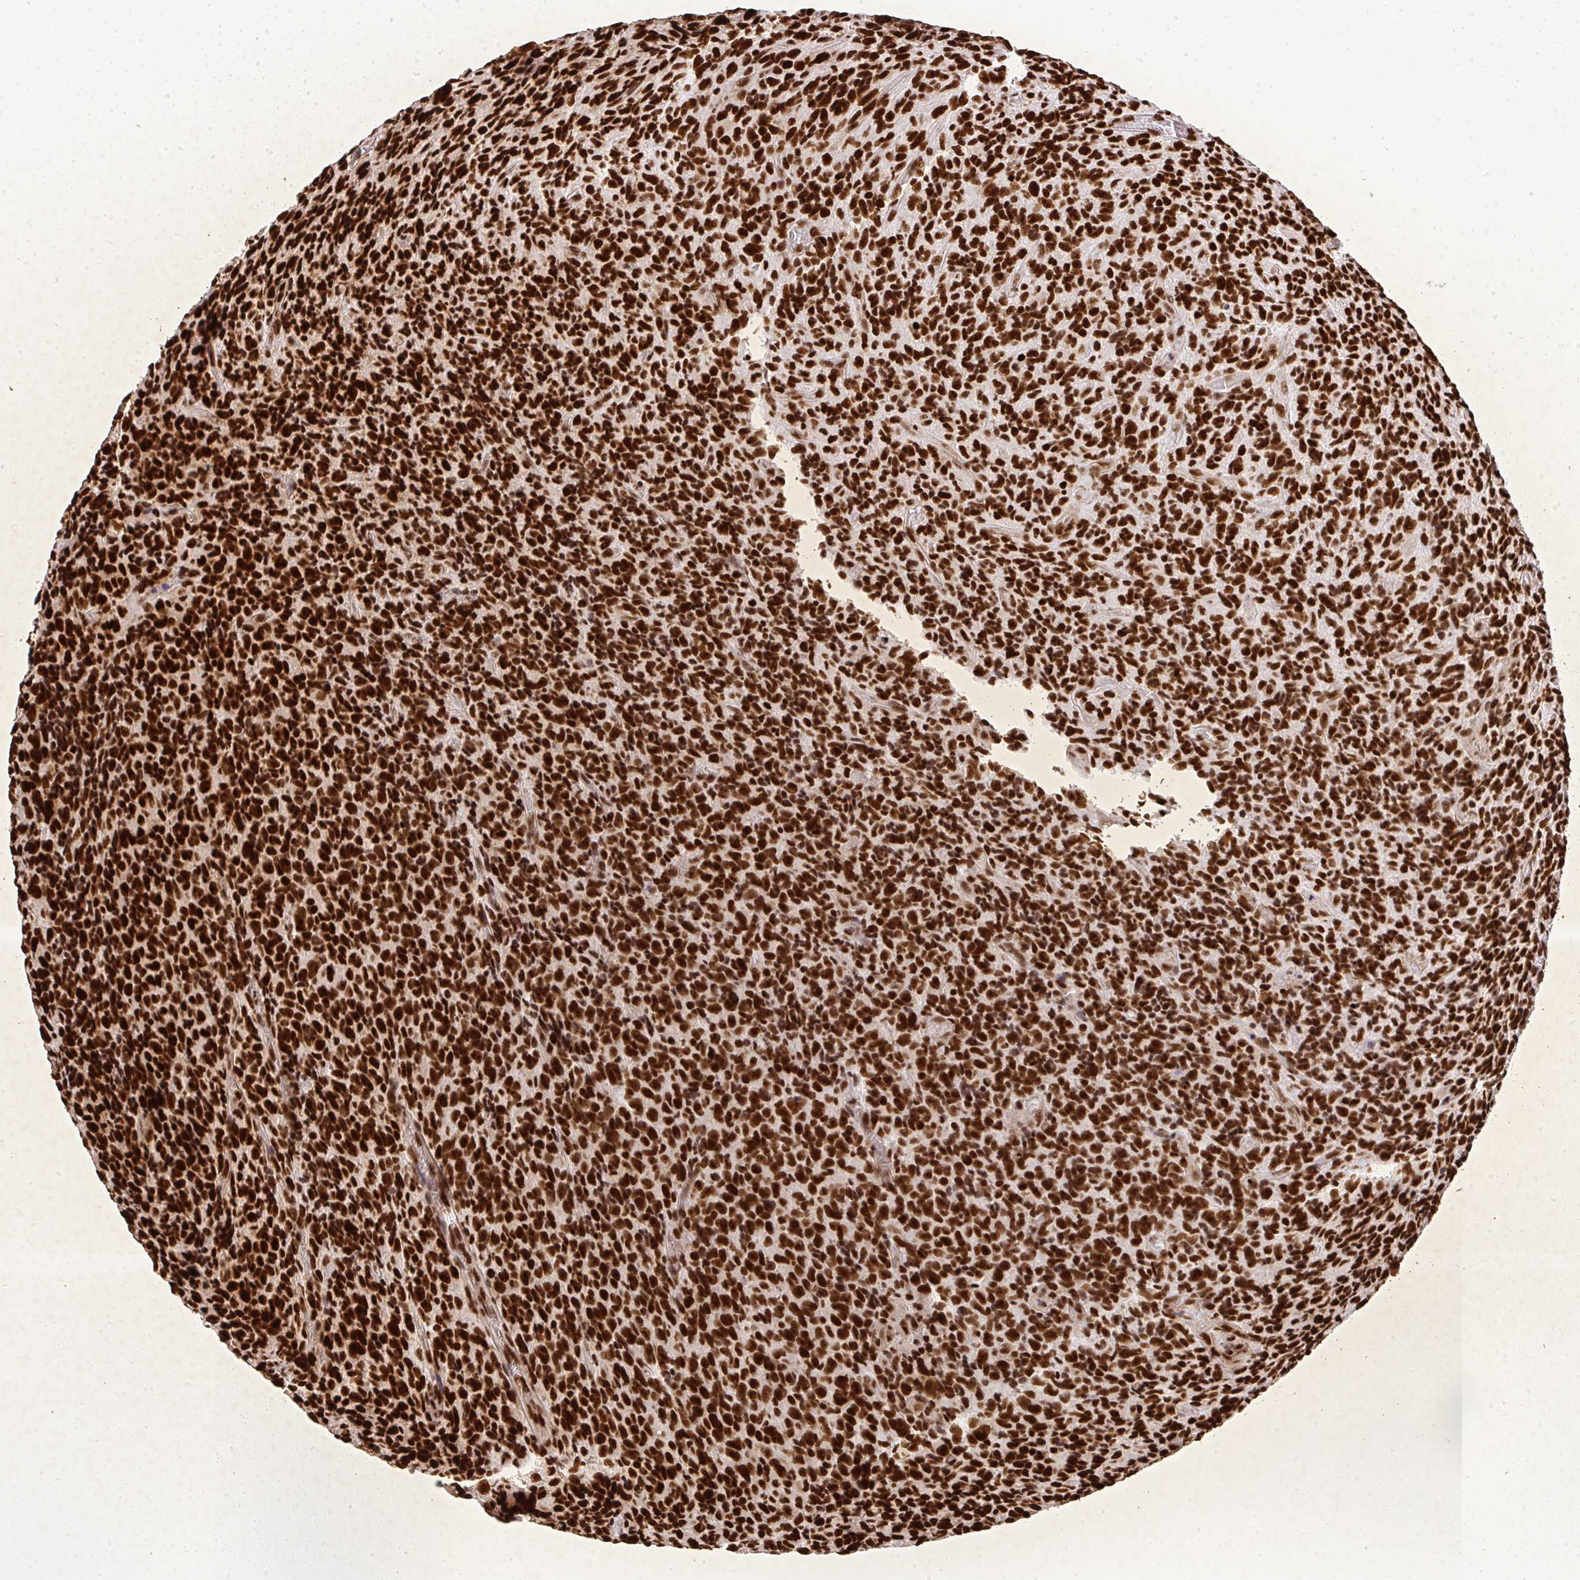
{"staining": {"intensity": "strong", "quantity": ">75%", "location": "nuclear"}, "tissue": "glioma", "cell_type": "Tumor cells", "image_type": "cancer", "snomed": [{"axis": "morphology", "description": "Glioma, malignant, High grade"}, {"axis": "topography", "description": "Brain"}], "caption": "Protein expression analysis of human glioma reveals strong nuclear positivity in about >75% of tumor cells. (brown staining indicates protein expression, while blue staining denotes nuclei).", "gene": "U2AF1", "patient": {"sex": "male", "age": 76}}